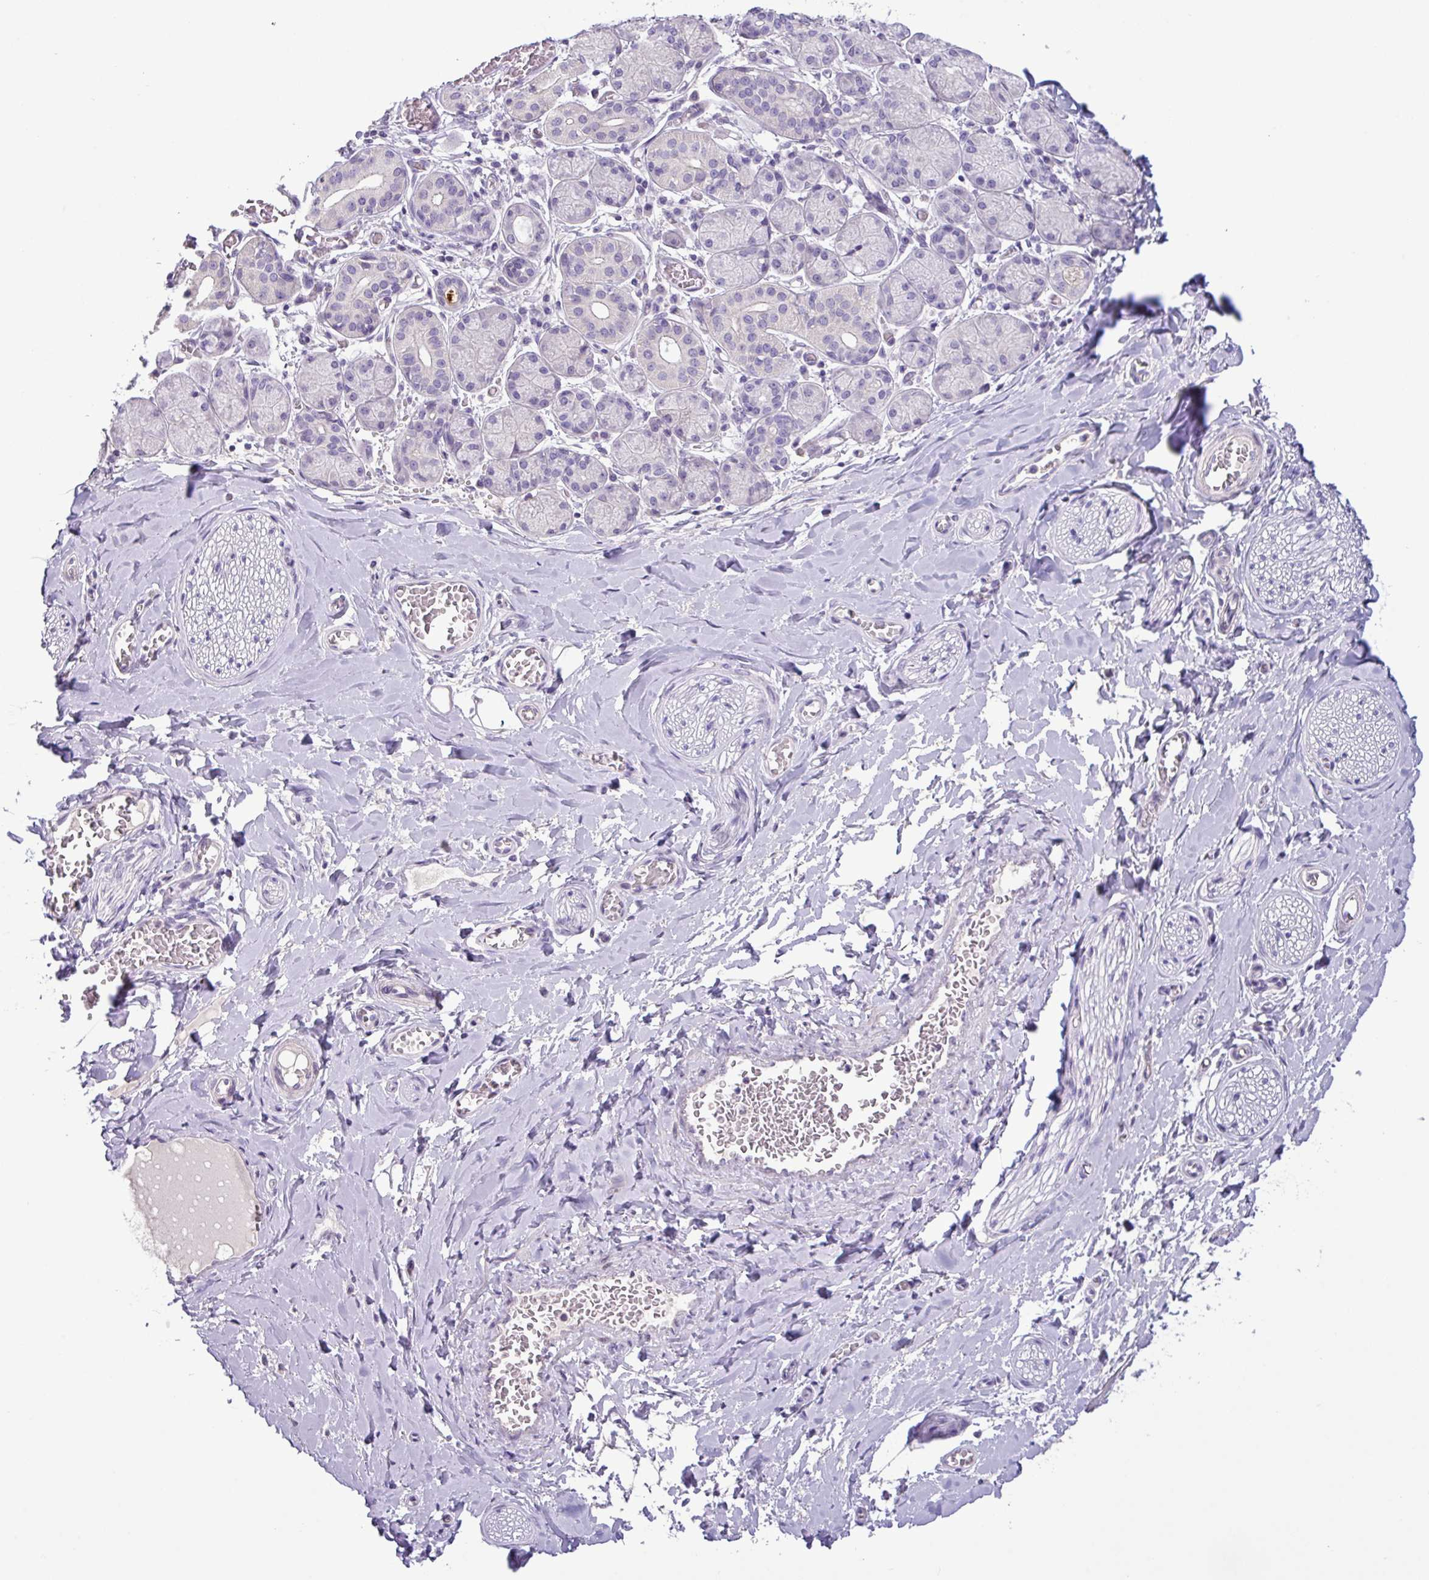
{"staining": {"intensity": "negative", "quantity": "none", "location": "none"}, "tissue": "adipose tissue", "cell_type": "Adipocytes", "image_type": "normal", "snomed": [{"axis": "morphology", "description": "Normal tissue, NOS"}, {"axis": "topography", "description": "Salivary gland"}, {"axis": "topography", "description": "Peripheral nerve tissue"}], "caption": "Adipocytes show no significant staining in normal adipose tissue.", "gene": "PNLDC1", "patient": {"sex": "female", "age": 24}}